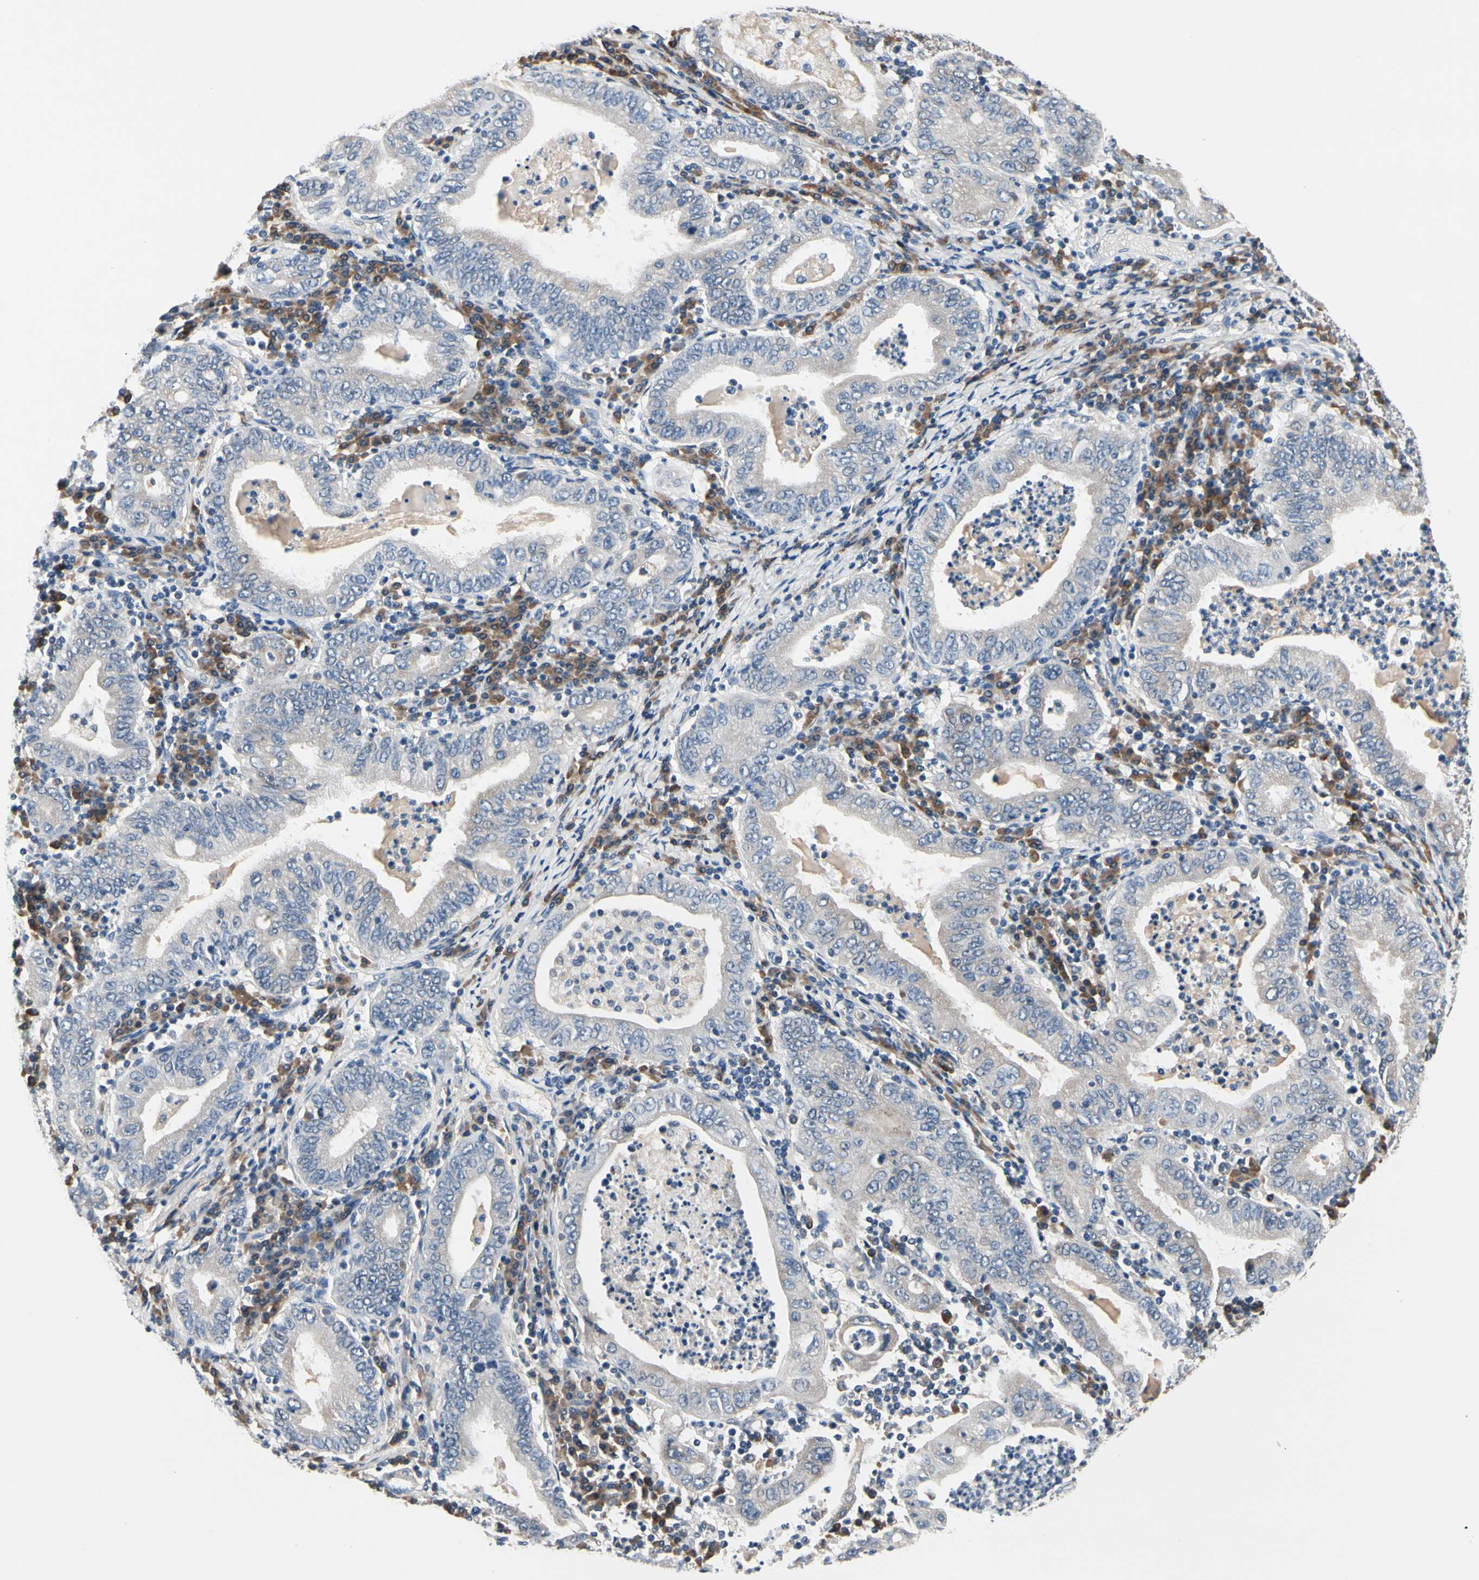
{"staining": {"intensity": "weak", "quantity": "25%-75%", "location": "cytoplasmic/membranous"}, "tissue": "stomach cancer", "cell_type": "Tumor cells", "image_type": "cancer", "snomed": [{"axis": "morphology", "description": "Normal tissue, NOS"}, {"axis": "morphology", "description": "Adenocarcinoma, NOS"}, {"axis": "topography", "description": "Esophagus"}, {"axis": "topography", "description": "Stomach, upper"}, {"axis": "topography", "description": "Peripheral nerve tissue"}], "caption": "About 25%-75% of tumor cells in stomach adenocarcinoma demonstrate weak cytoplasmic/membranous protein positivity as visualized by brown immunohistochemical staining.", "gene": "SELENOK", "patient": {"sex": "male", "age": 62}}